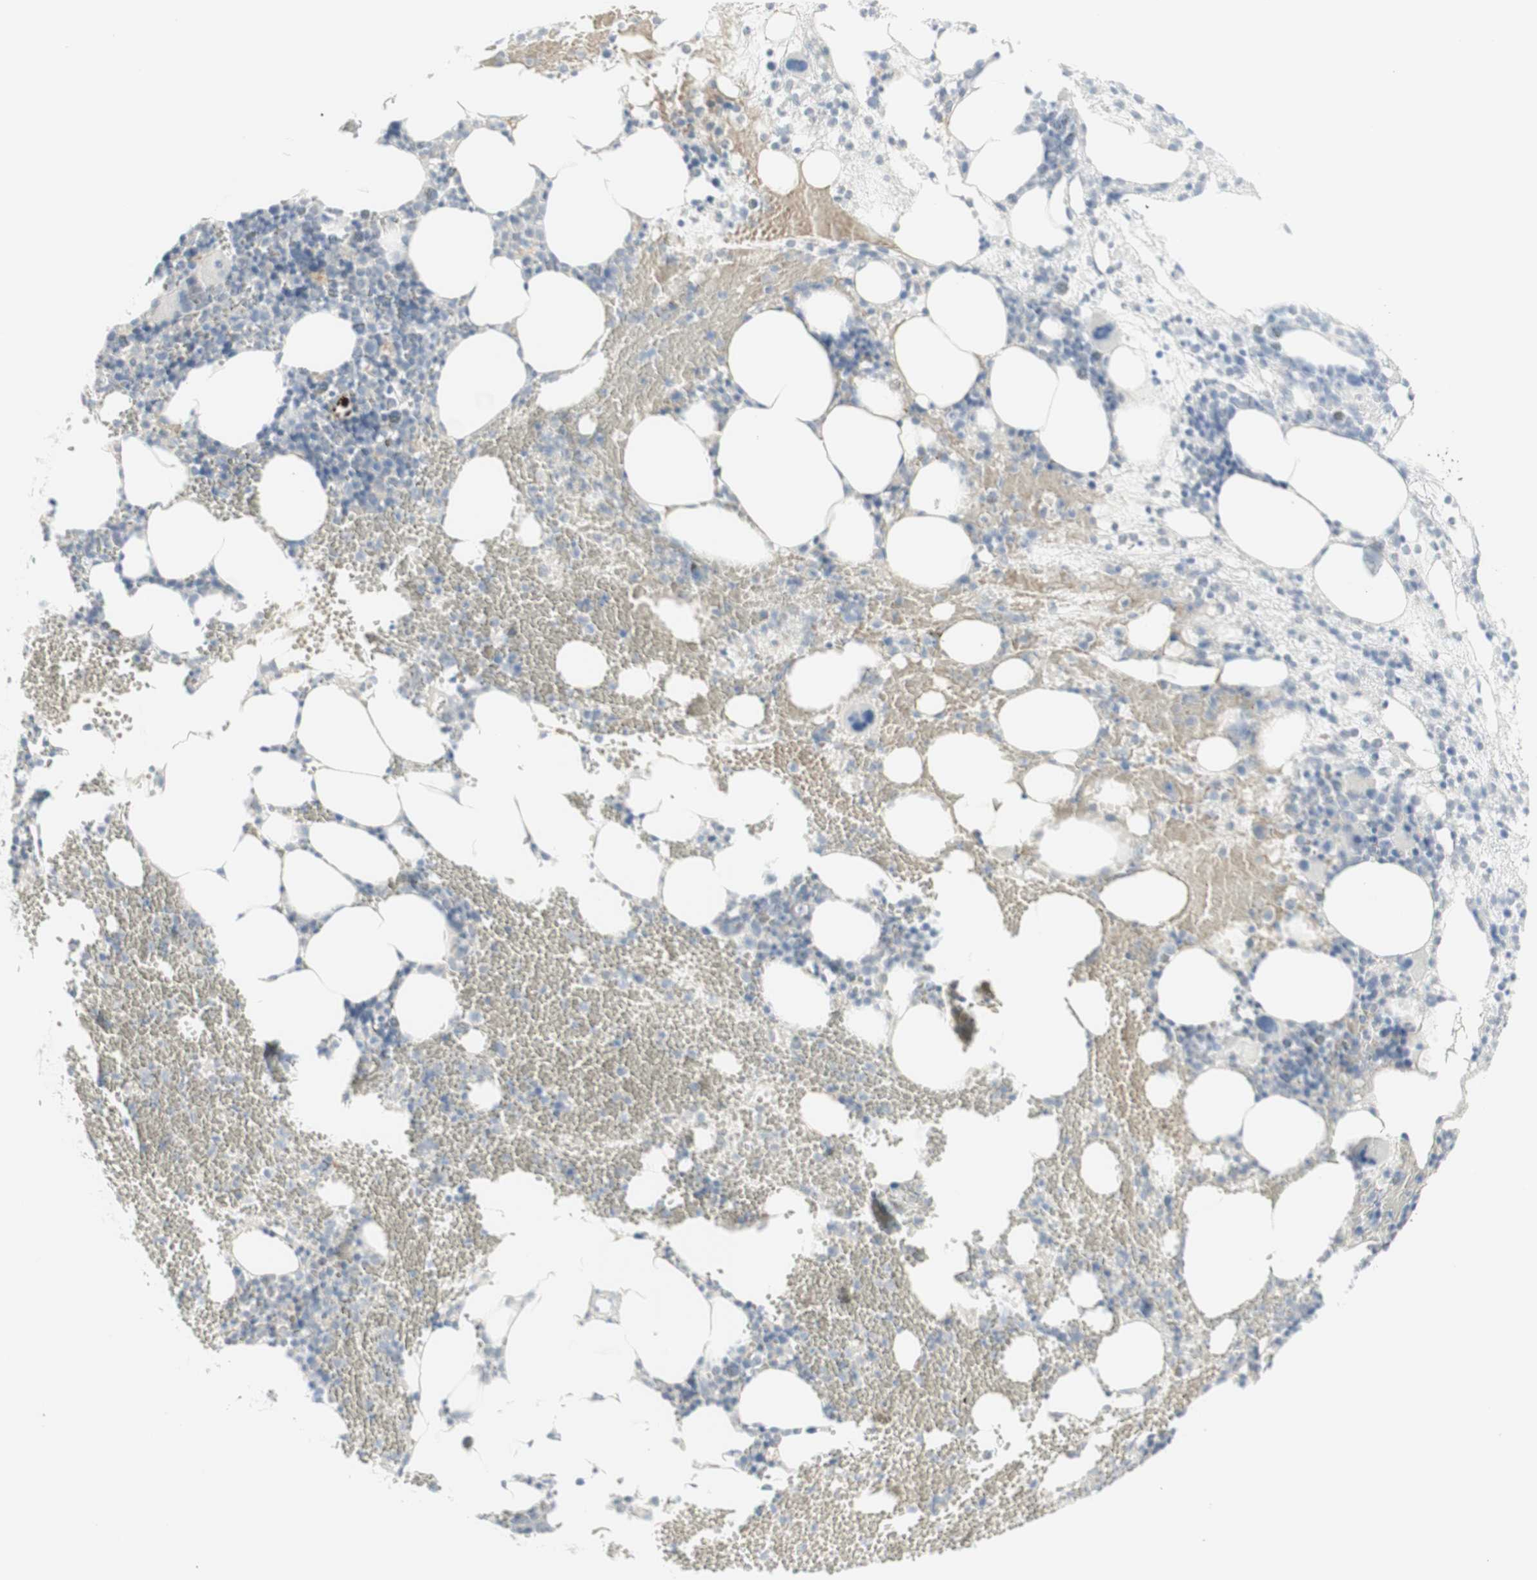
{"staining": {"intensity": "negative", "quantity": "none", "location": "none"}, "tissue": "bone marrow", "cell_type": "Hematopoietic cells", "image_type": "normal", "snomed": [{"axis": "morphology", "description": "Normal tissue, NOS"}, {"axis": "morphology", "description": "Inflammation, NOS"}, {"axis": "topography", "description": "Bone marrow"}], "caption": "DAB (3,3'-diaminobenzidine) immunohistochemical staining of benign human bone marrow shows no significant positivity in hematopoietic cells.", "gene": "MDK", "patient": {"sex": "female", "age": 79}}